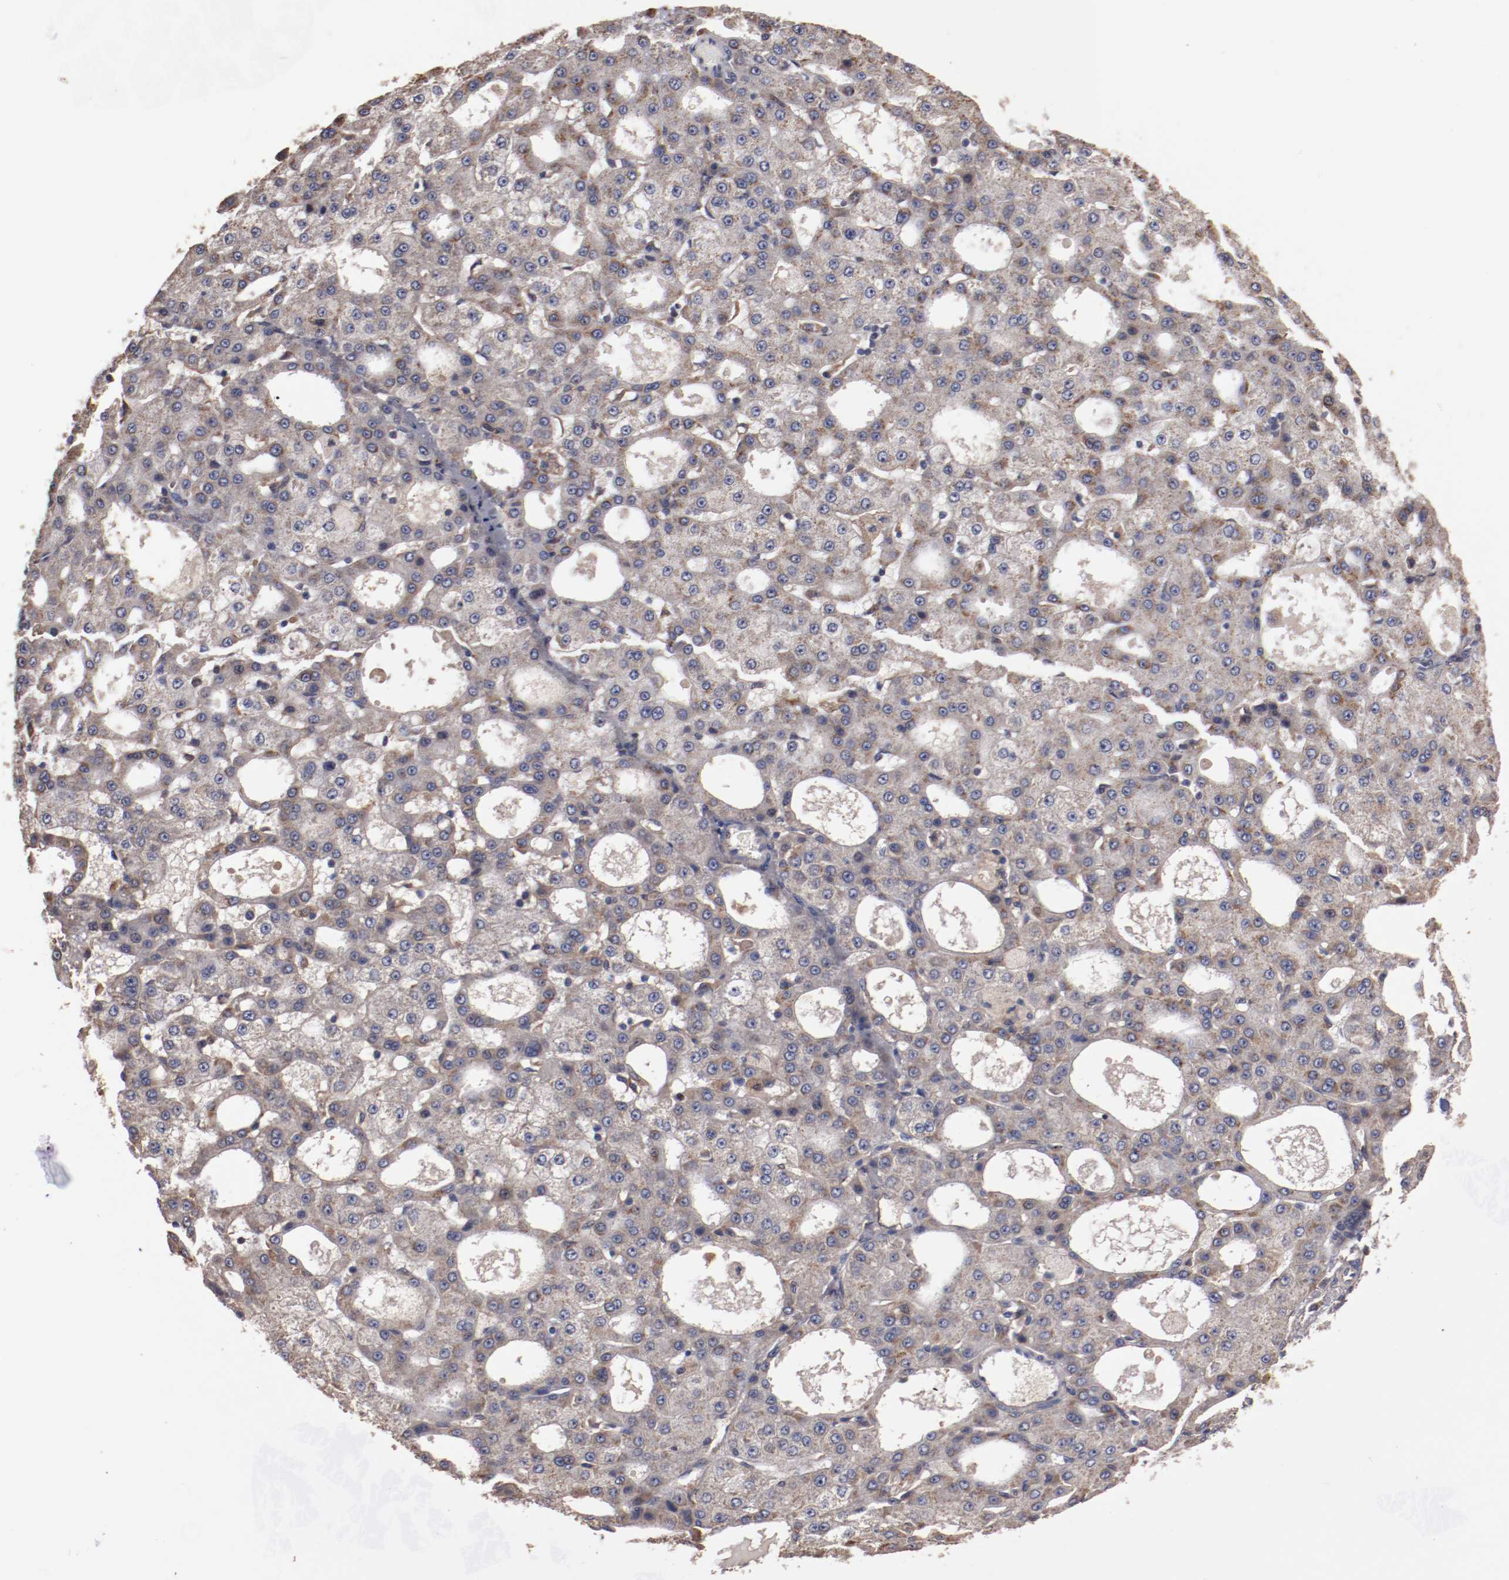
{"staining": {"intensity": "weak", "quantity": ">75%", "location": "cytoplasmic/membranous"}, "tissue": "liver cancer", "cell_type": "Tumor cells", "image_type": "cancer", "snomed": [{"axis": "morphology", "description": "Carcinoma, Hepatocellular, NOS"}, {"axis": "topography", "description": "Liver"}], "caption": "Human hepatocellular carcinoma (liver) stained with a protein marker displays weak staining in tumor cells.", "gene": "DIPK2B", "patient": {"sex": "male", "age": 47}}